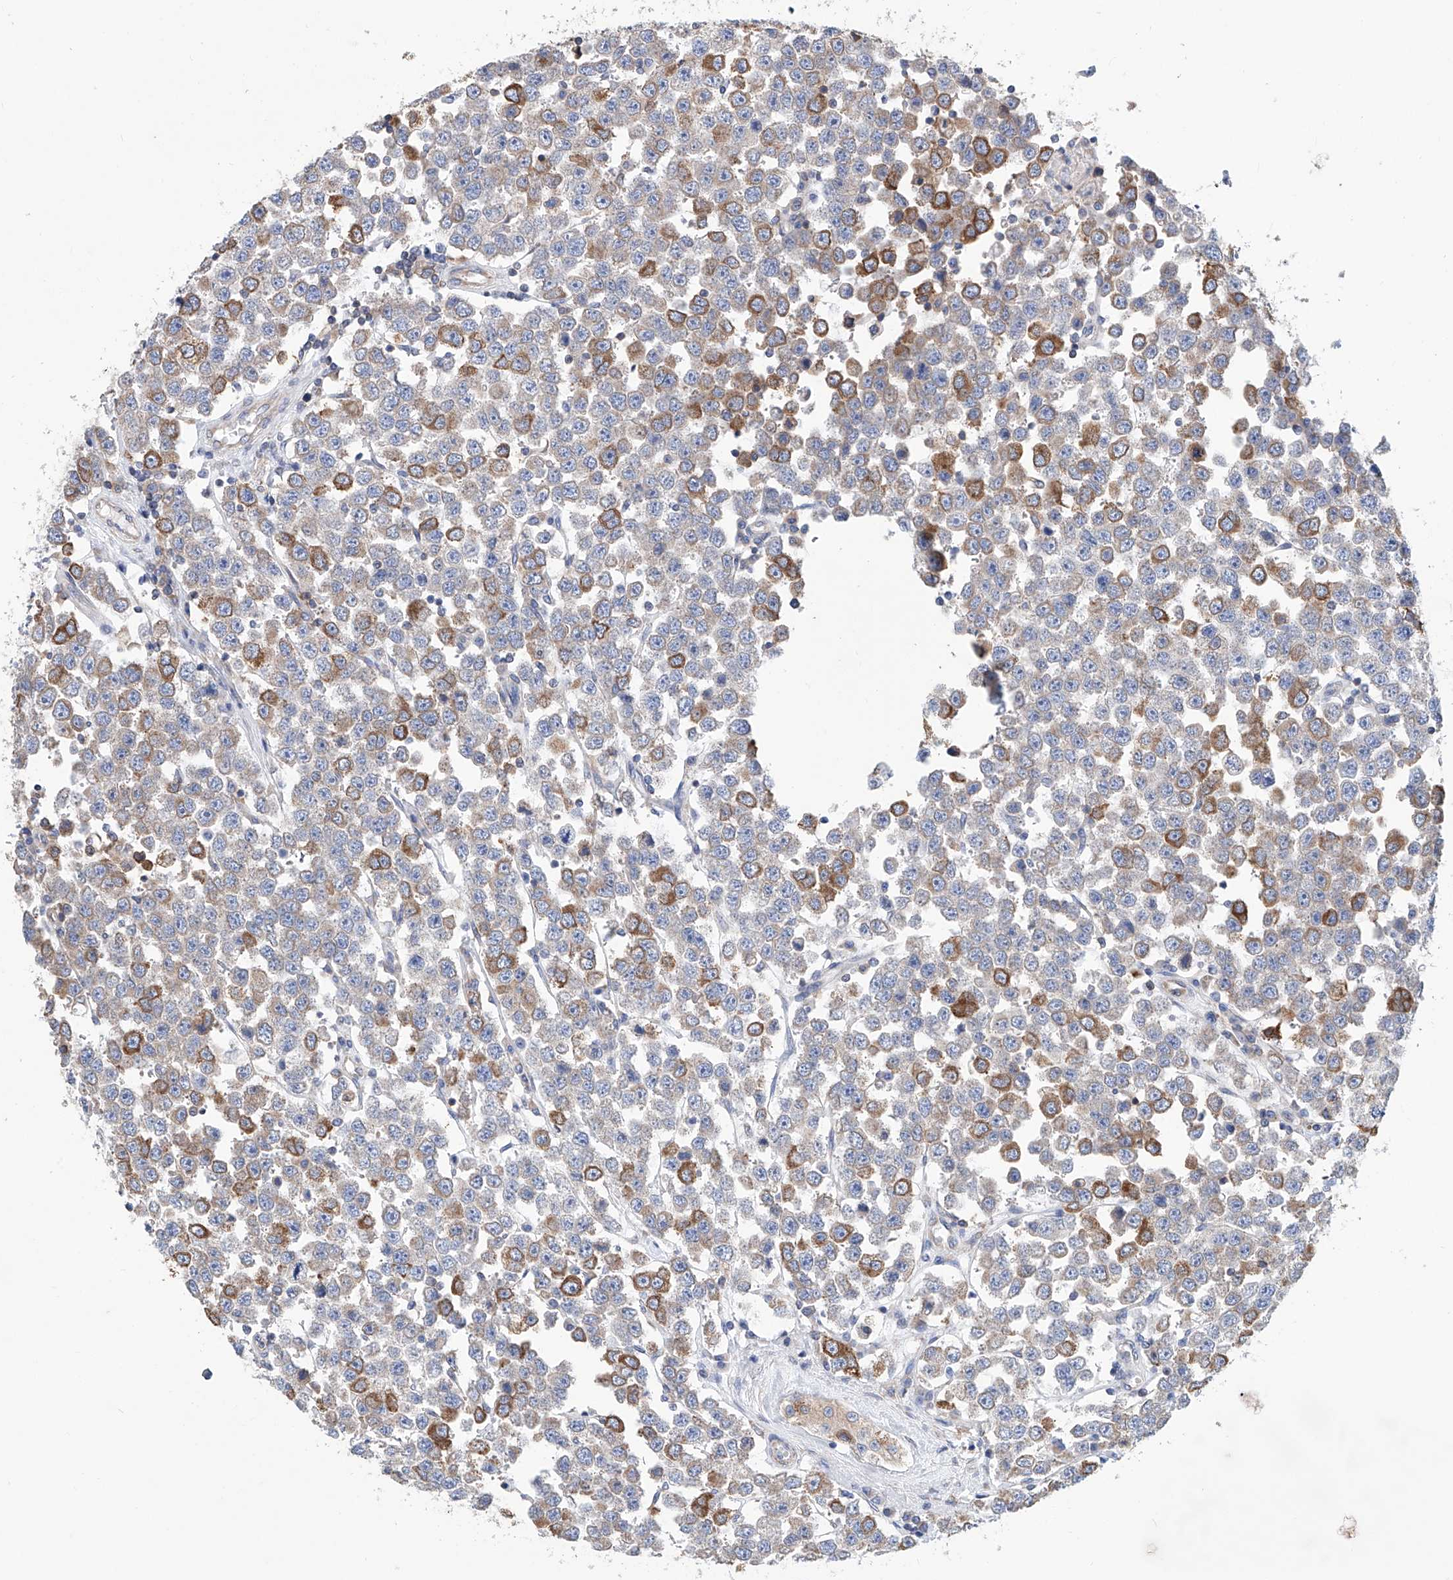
{"staining": {"intensity": "moderate", "quantity": "<25%", "location": "cytoplasmic/membranous"}, "tissue": "testis cancer", "cell_type": "Tumor cells", "image_type": "cancer", "snomed": [{"axis": "morphology", "description": "Seminoma, NOS"}, {"axis": "topography", "description": "Testis"}], "caption": "Immunohistochemistry of testis cancer (seminoma) demonstrates low levels of moderate cytoplasmic/membranous positivity in approximately <25% of tumor cells. Nuclei are stained in blue.", "gene": "MAD2L1", "patient": {"sex": "male", "age": 28}}